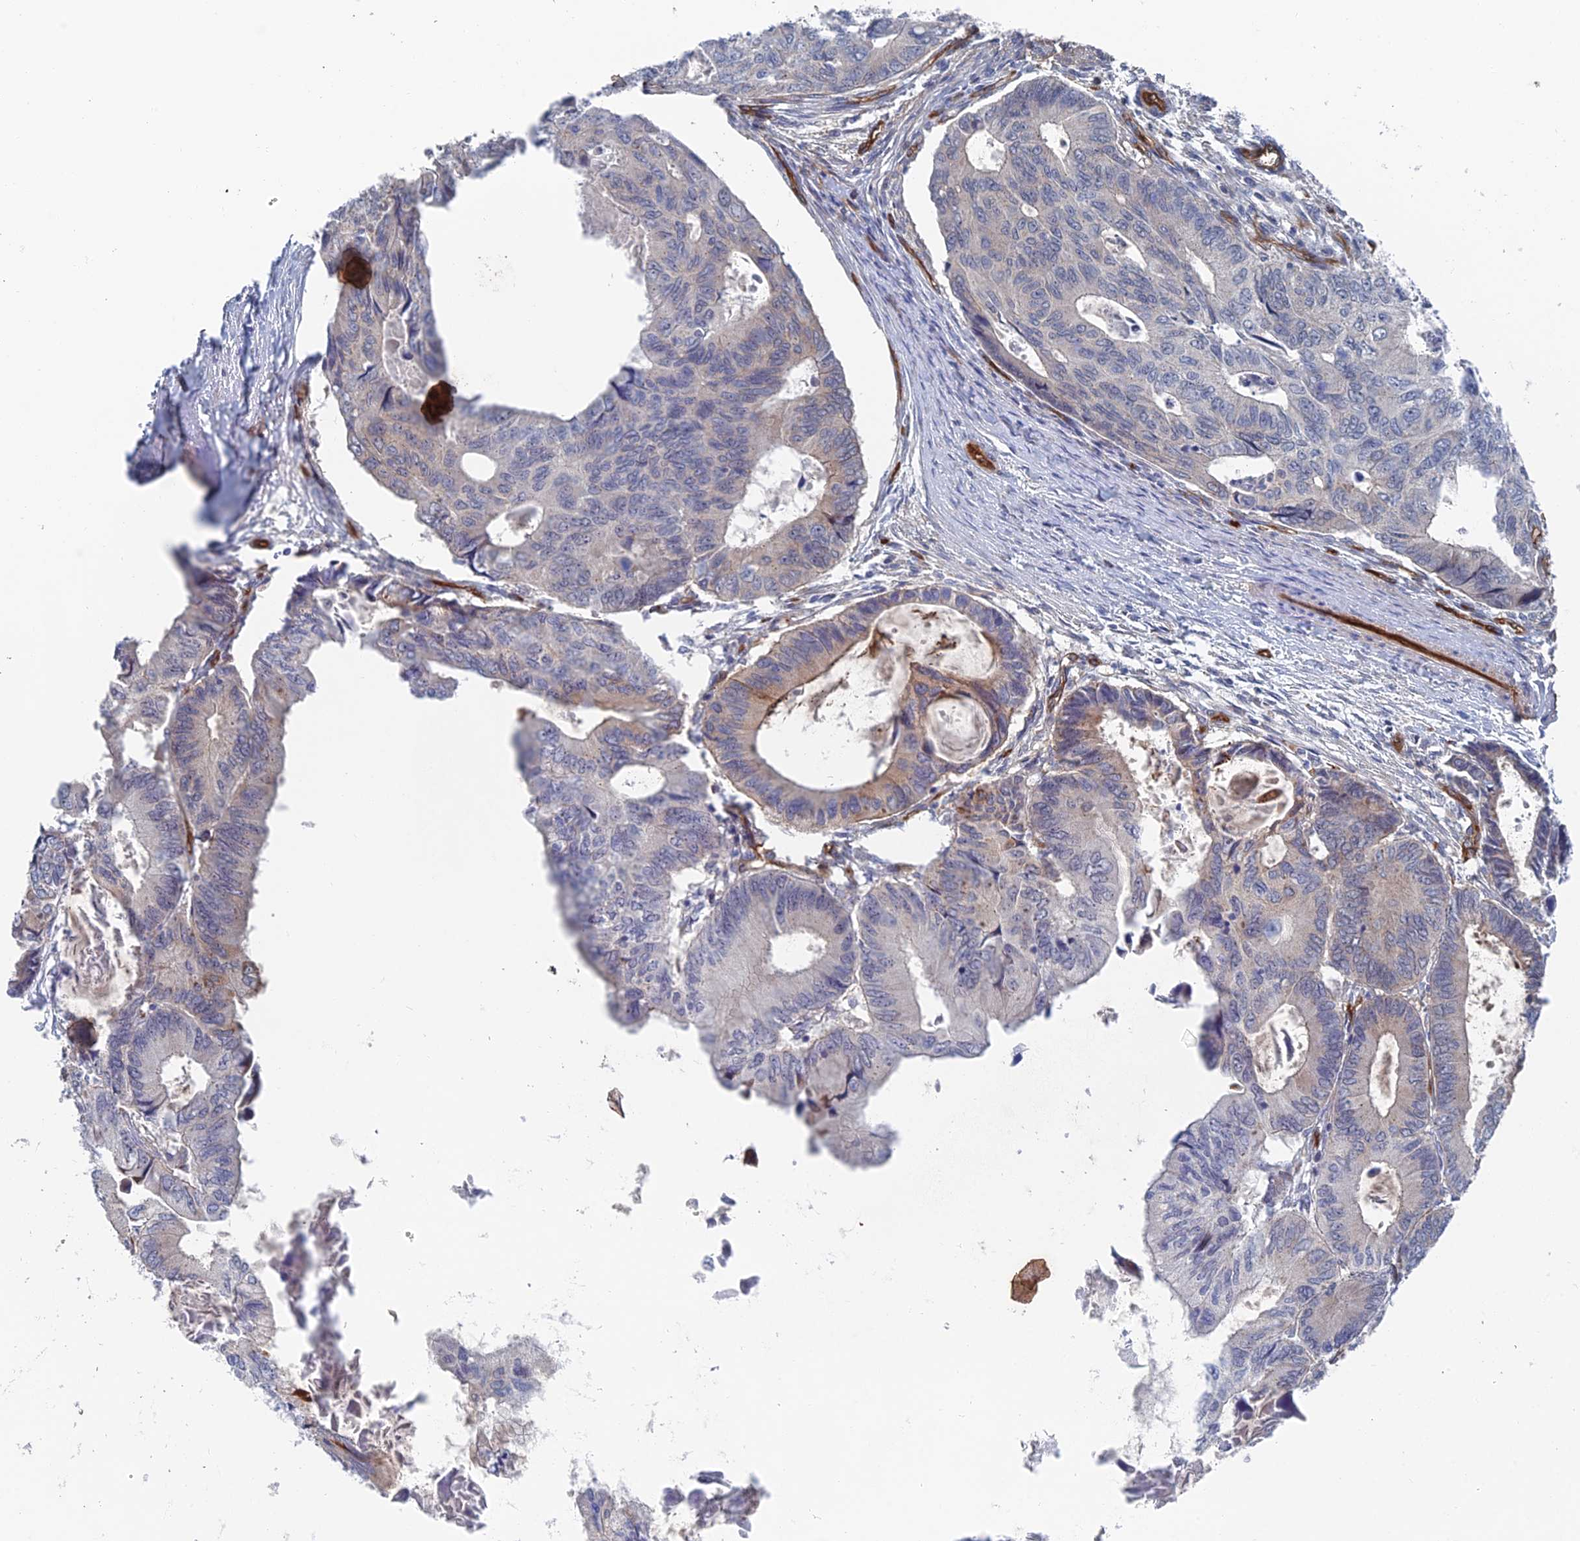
{"staining": {"intensity": "moderate", "quantity": "25%-75%", "location": "cytoplasmic/membranous"}, "tissue": "colorectal cancer", "cell_type": "Tumor cells", "image_type": "cancer", "snomed": [{"axis": "morphology", "description": "Adenocarcinoma, NOS"}, {"axis": "topography", "description": "Colon"}], "caption": "IHC (DAB (3,3'-diaminobenzidine)) staining of colorectal adenocarcinoma reveals moderate cytoplasmic/membranous protein positivity in about 25%-75% of tumor cells.", "gene": "ARAP3", "patient": {"sex": "male", "age": 85}}